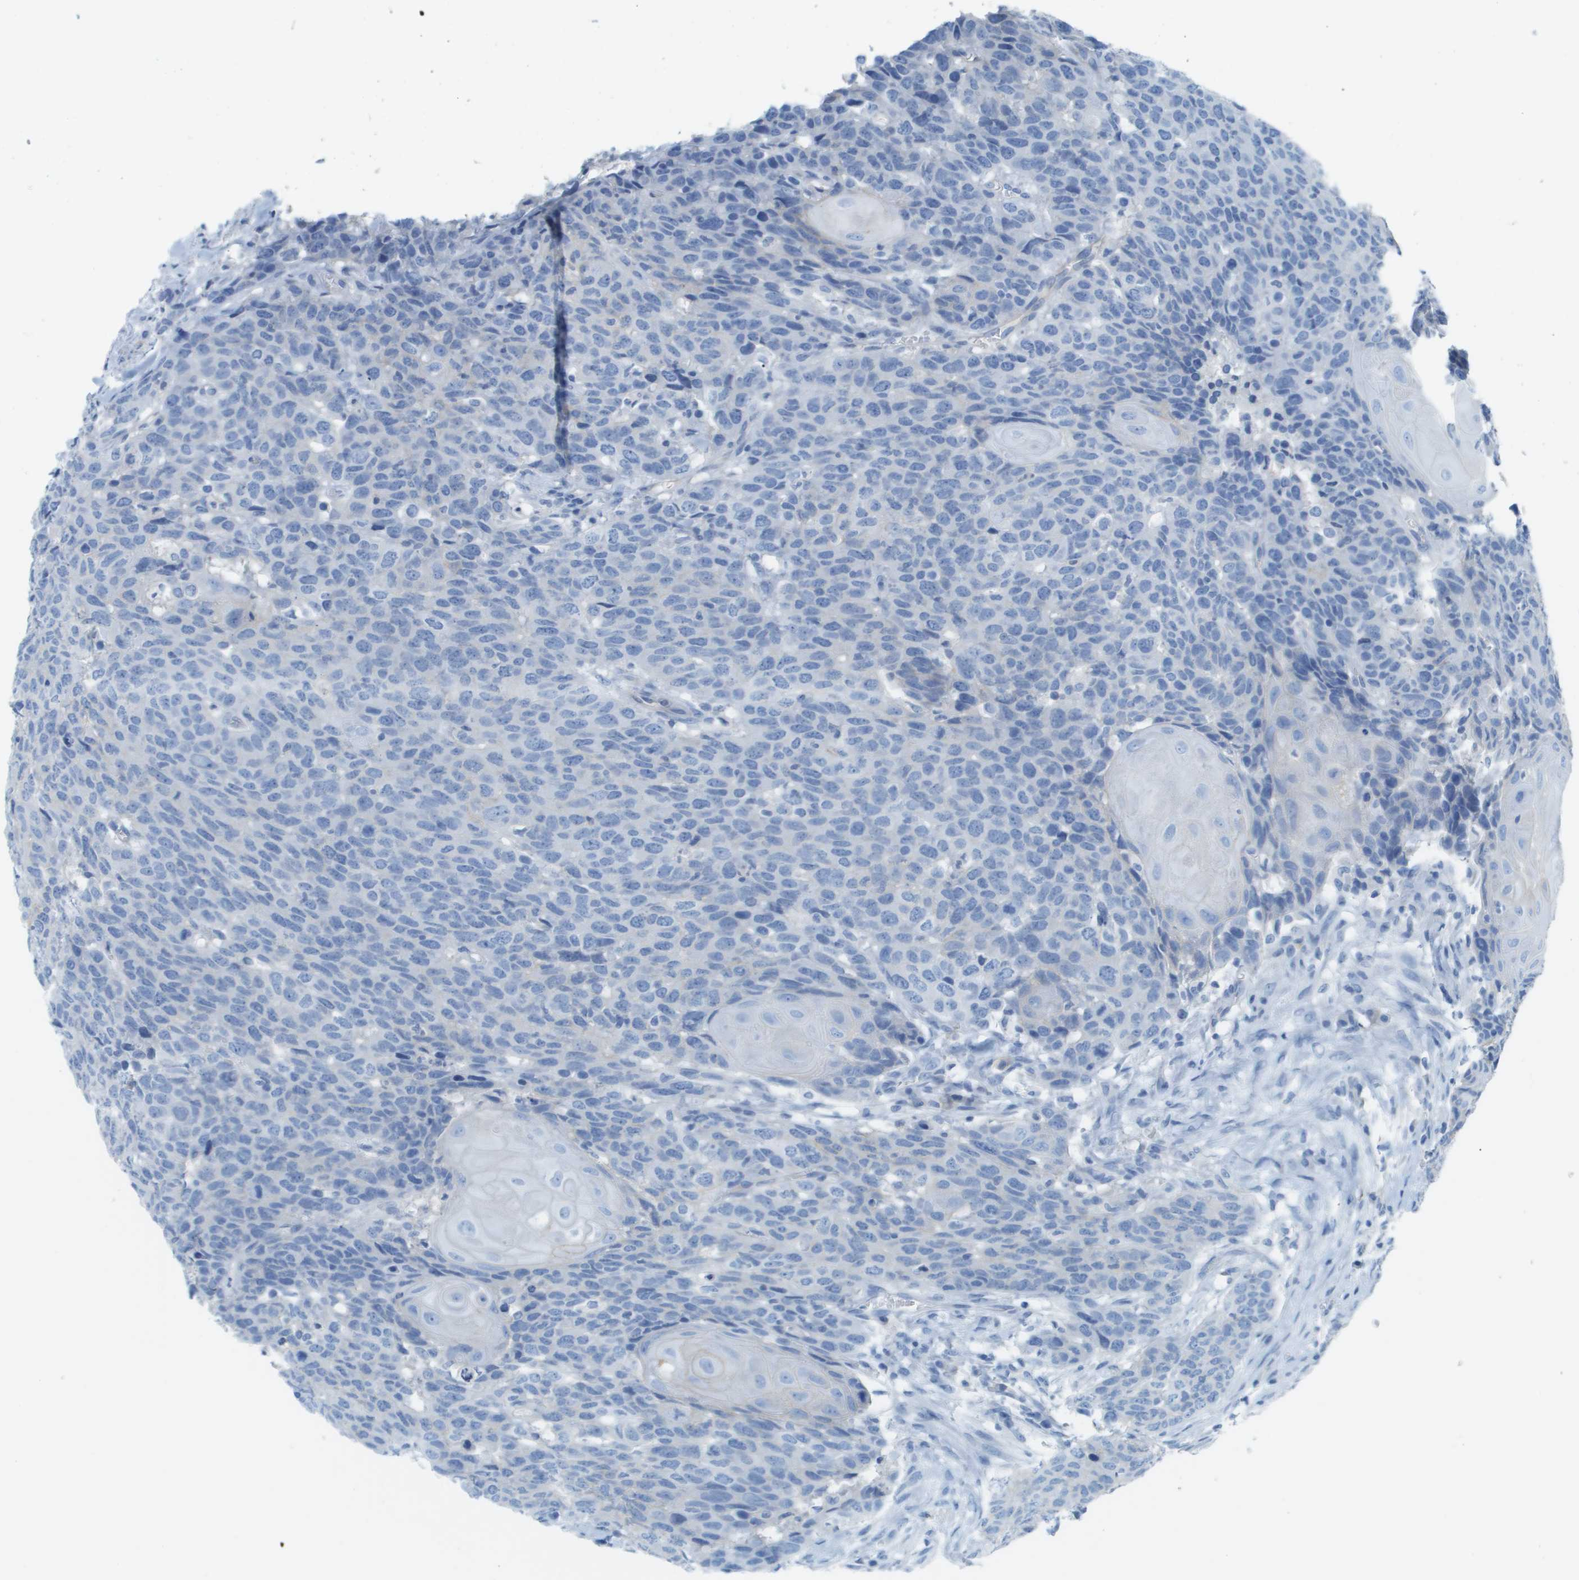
{"staining": {"intensity": "negative", "quantity": "none", "location": "none"}, "tissue": "head and neck cancer", "cell_type": "Tumor cells", "image_type": "cancer", "snomed": [{"axis": "morphology", "description": "Squamous cell carcinoma, NOS"}, {"axis": "topography", "description": "Head-Neck"}], "caption": "Histopathology image shows no protein expression in tumor cells of squamous cell carcinoma (head and neck) tissue. (DAB (3,3'-diaminobenzidine) immunohistochemistry (IHC) with hematoxylin counter stain).", "gene": "CD46", "patient": {"sex": "male", "age": 66}}